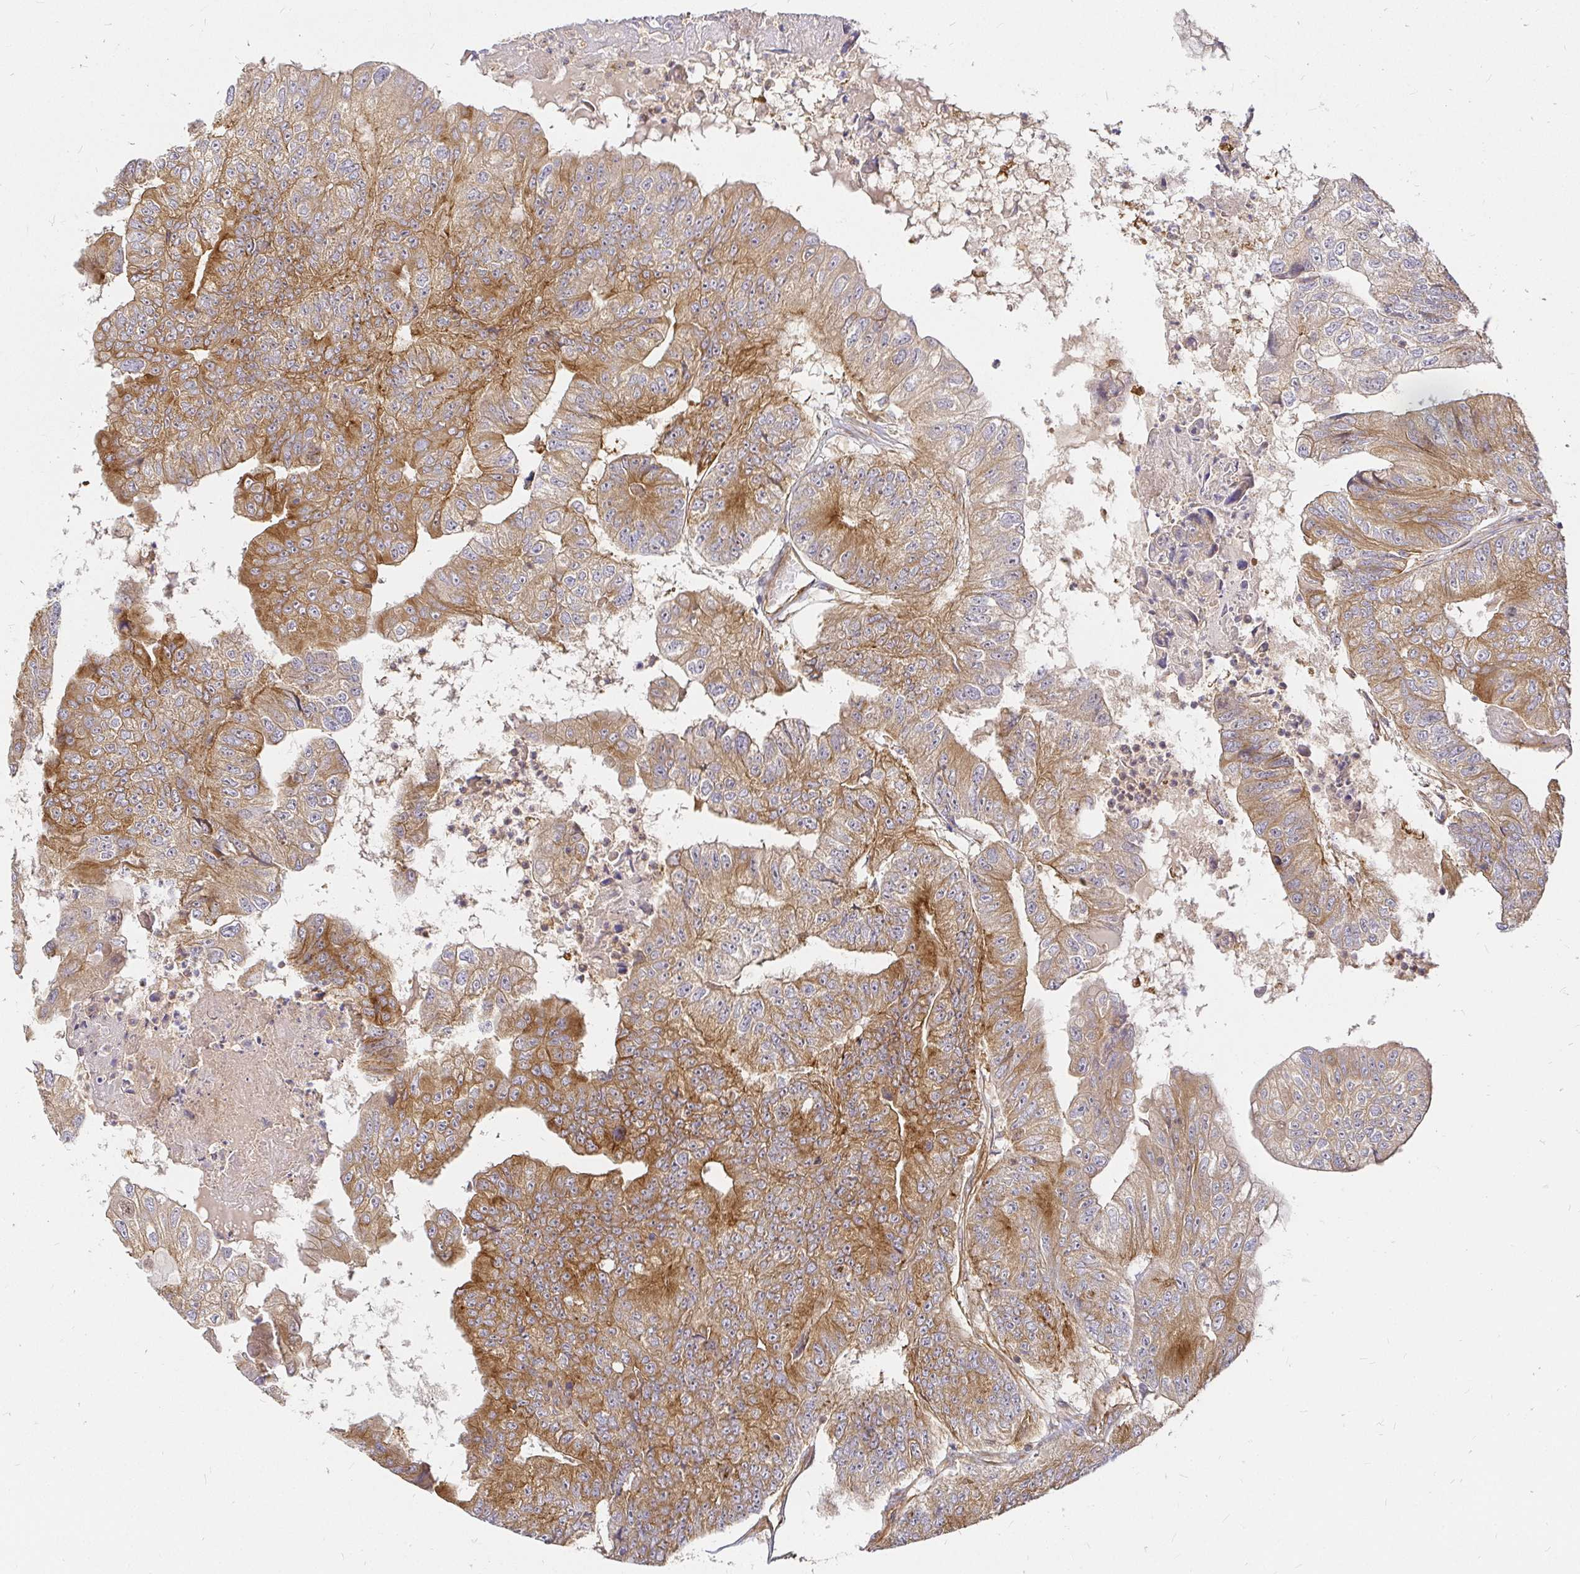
{"staining": {"intensity": "strong", "quantity": "25%-75%", "location": "cytoplasmic/membranous"}, "tissue": "colorectal cancer", "cell_type": "Tumor cells", "image_type": "cancer", "snomed": [{"axis": "morphology", "description": "Adenocarcinoma, NOS"}, {"axis": "topography", "description": "Colon"}], "caption": "Protein analysis of colorectal adenocarcinoma tissue displays strong cytoplasmic/membranous staining in approximately 25%-75% of tumor cells.", "gene": "KIF5B", "patient": {"sex": "female", "age": 67}}